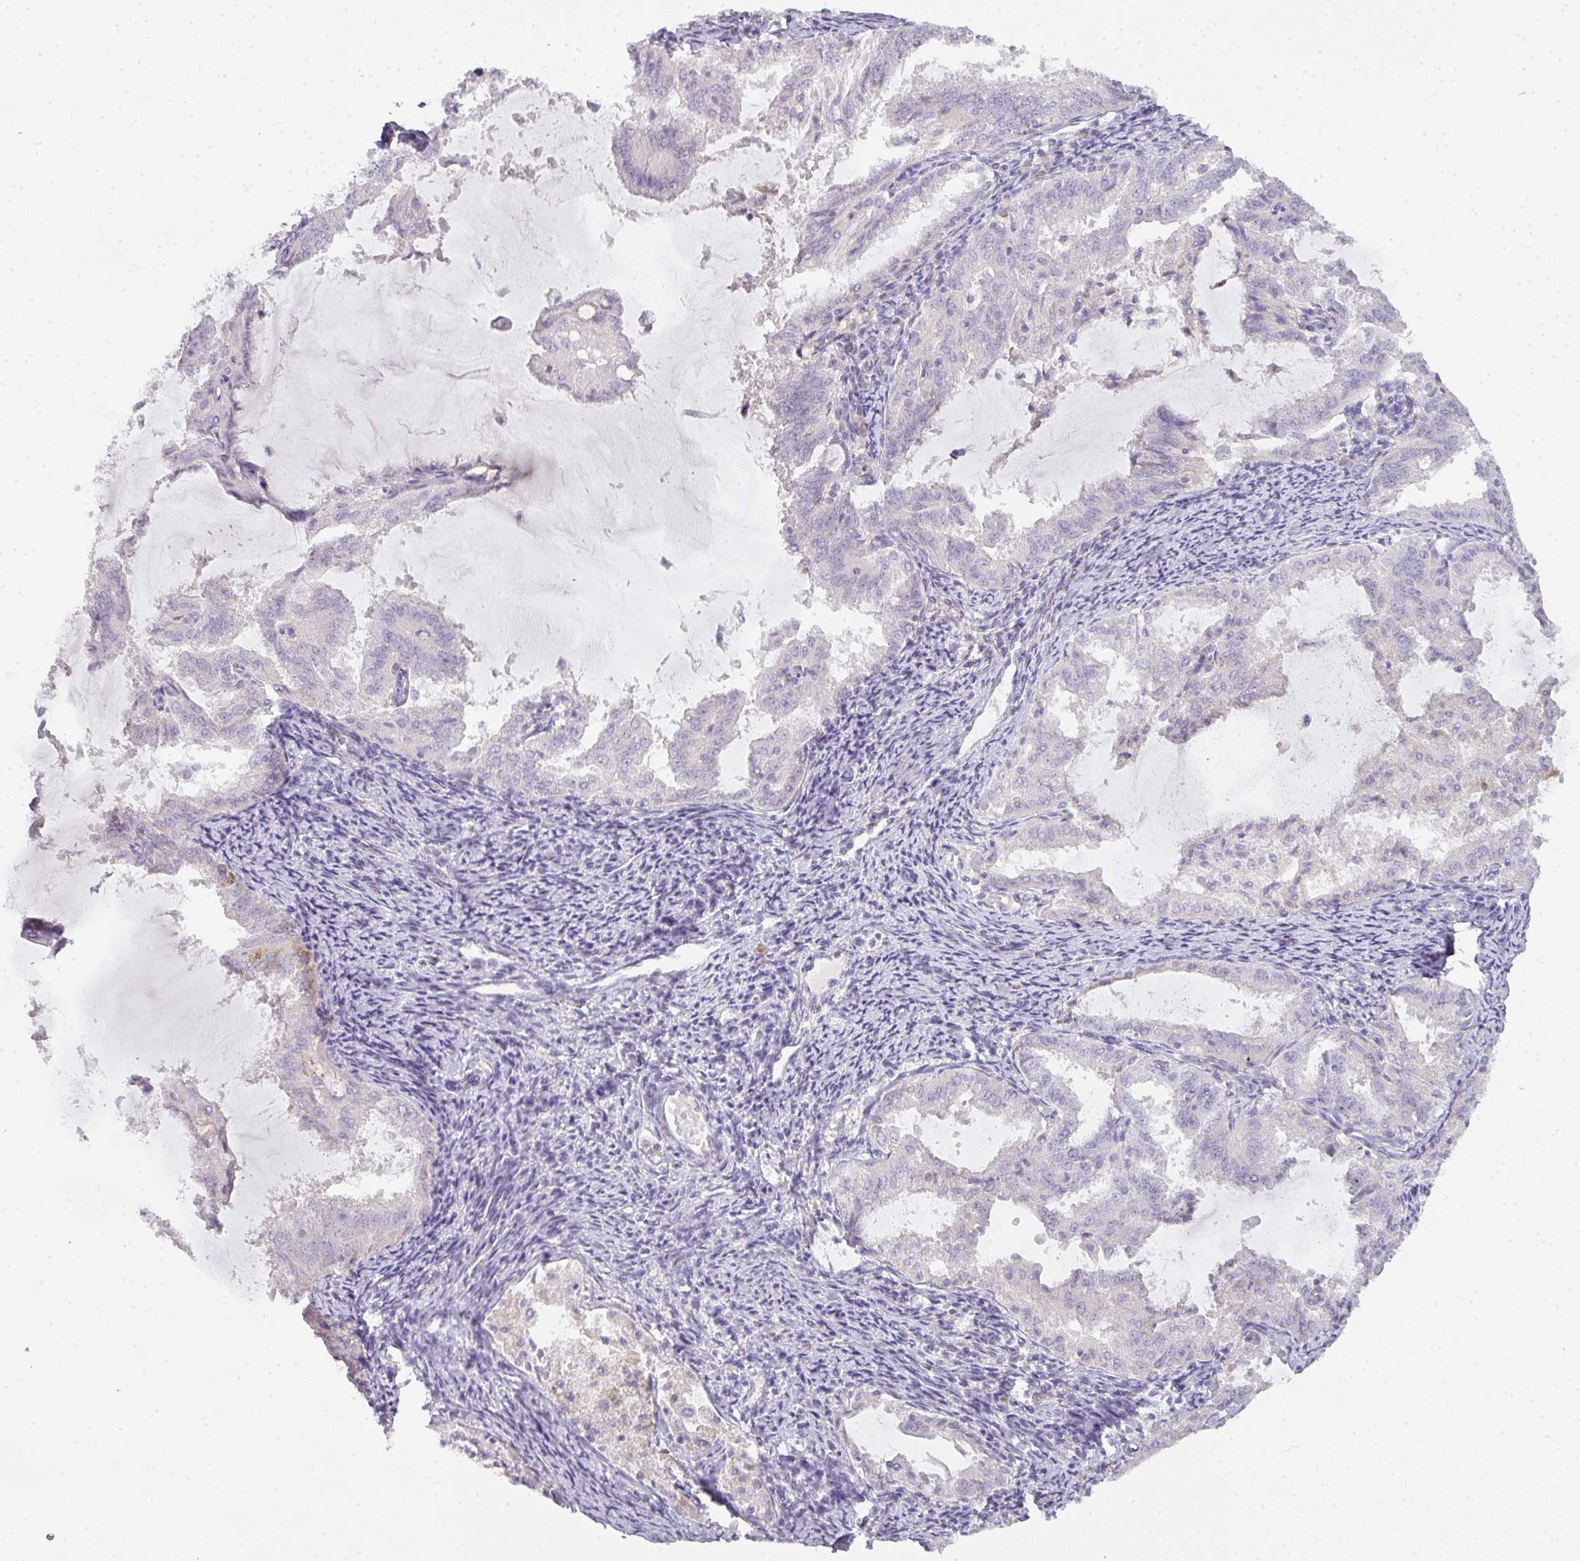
{"staining": {"intensity": "negative", "quantity": "none", "location": "none"}, "tissue": "endometrial cancer", "cell_type": "Tumor cells", "image_type": "cancer", "snomed": [{"axis": "morphology", "description": "Adenocarcinoma, NOS"}, {"axis": "topography", "description": "Endometrium"}], "caption": "IHC micrograph of endometrial cancer stained for a protein (brown), which exhibits no positivity in tumor cells.", "gene": "HHEX", "patient": {"sex": "female", "age": 70}}